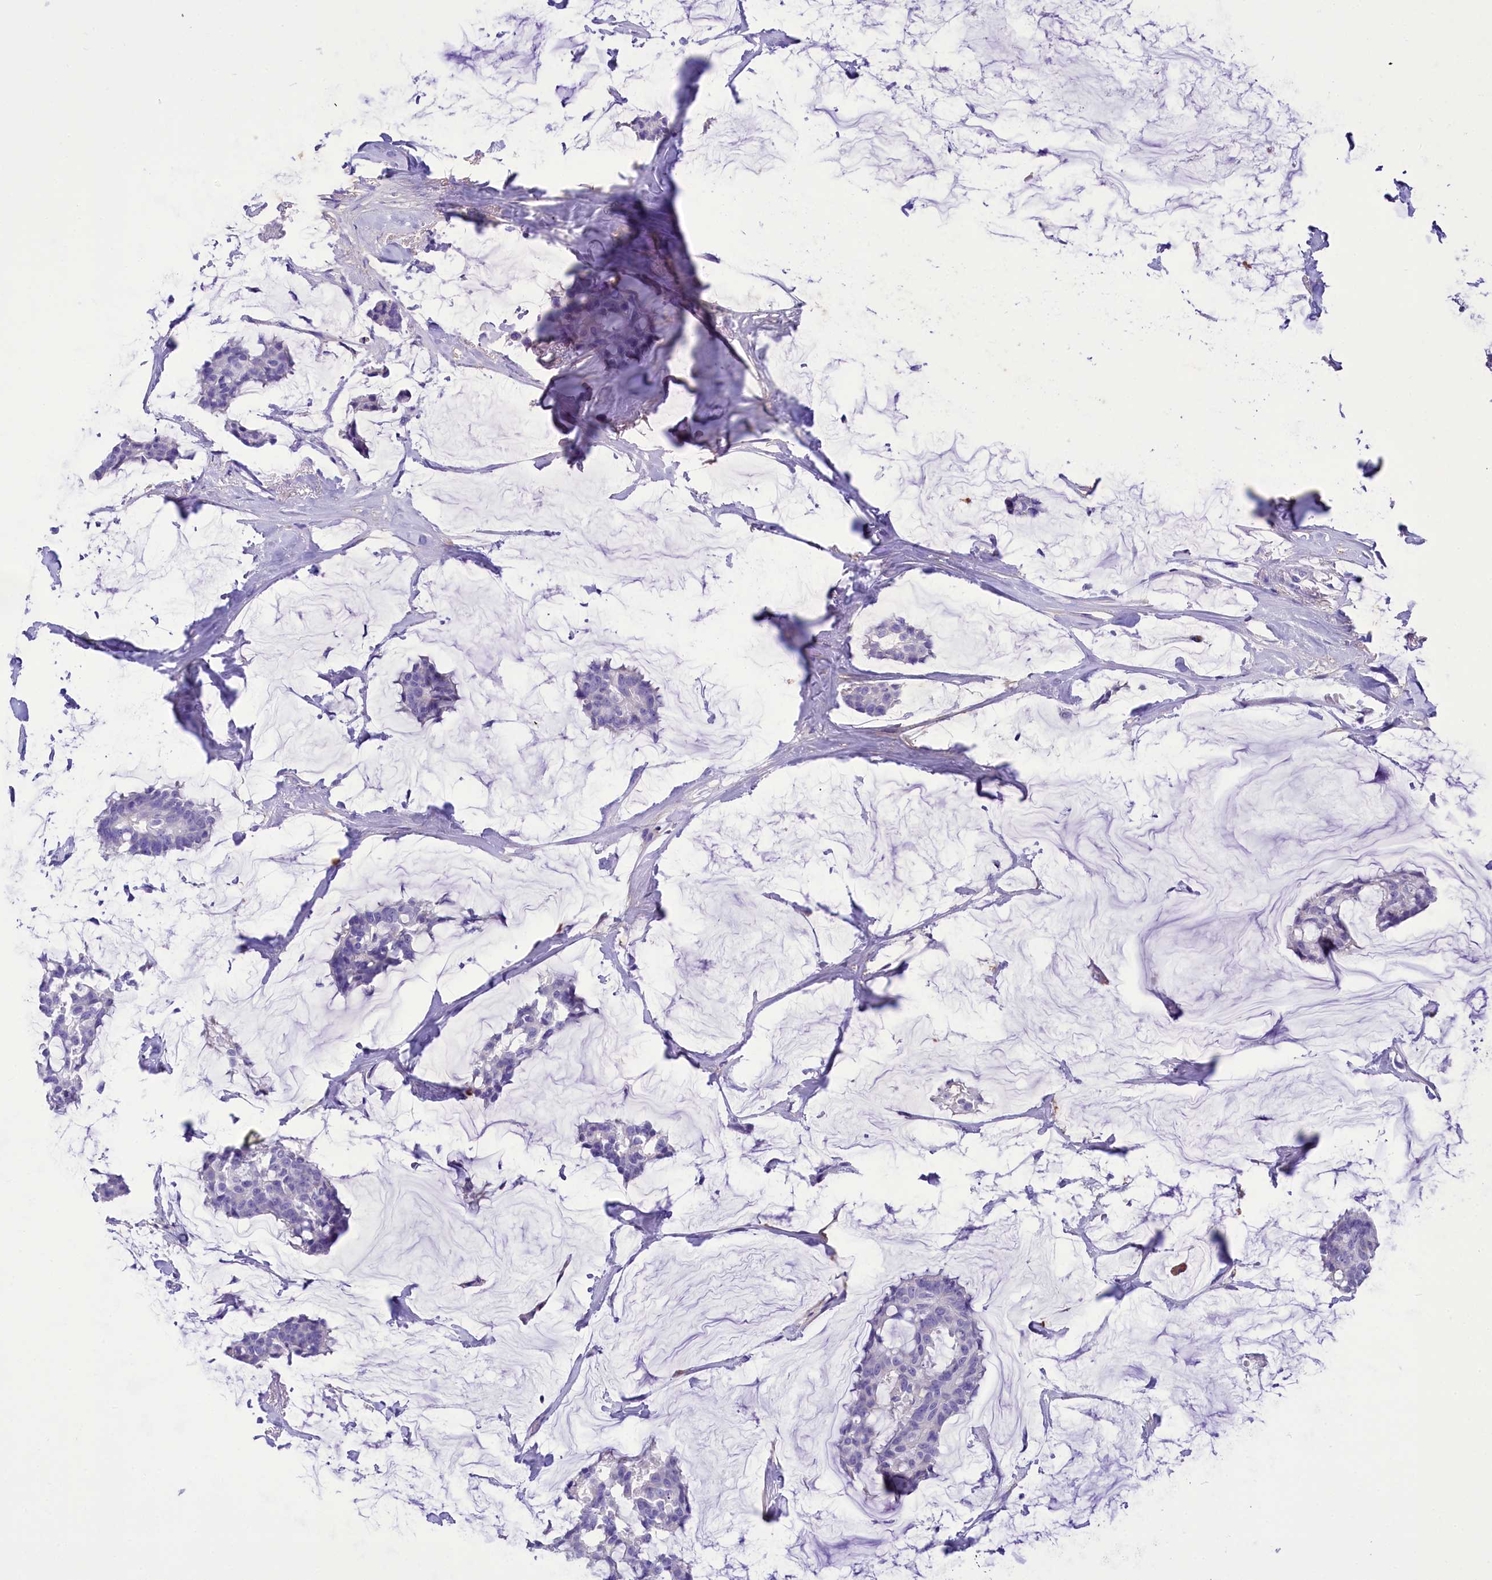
{"staining": {"intensity": "negative", "quantity": "none", "location": "none"}, "tissue": "breast cancer", "cell_type": "Tumor cells", "image_type": "cancer", "snomed": [{"axis": "morphology", "description": "Duct carcinoma"}, {"axis": "topography", "description": "Breast"}], "caption": "Human breast cancer stained for a protein using immunohistochemistry demonstrates no staining in tumor cells.", "gene": "TTC36", "patient": {"sex": "female", "age": 93}}